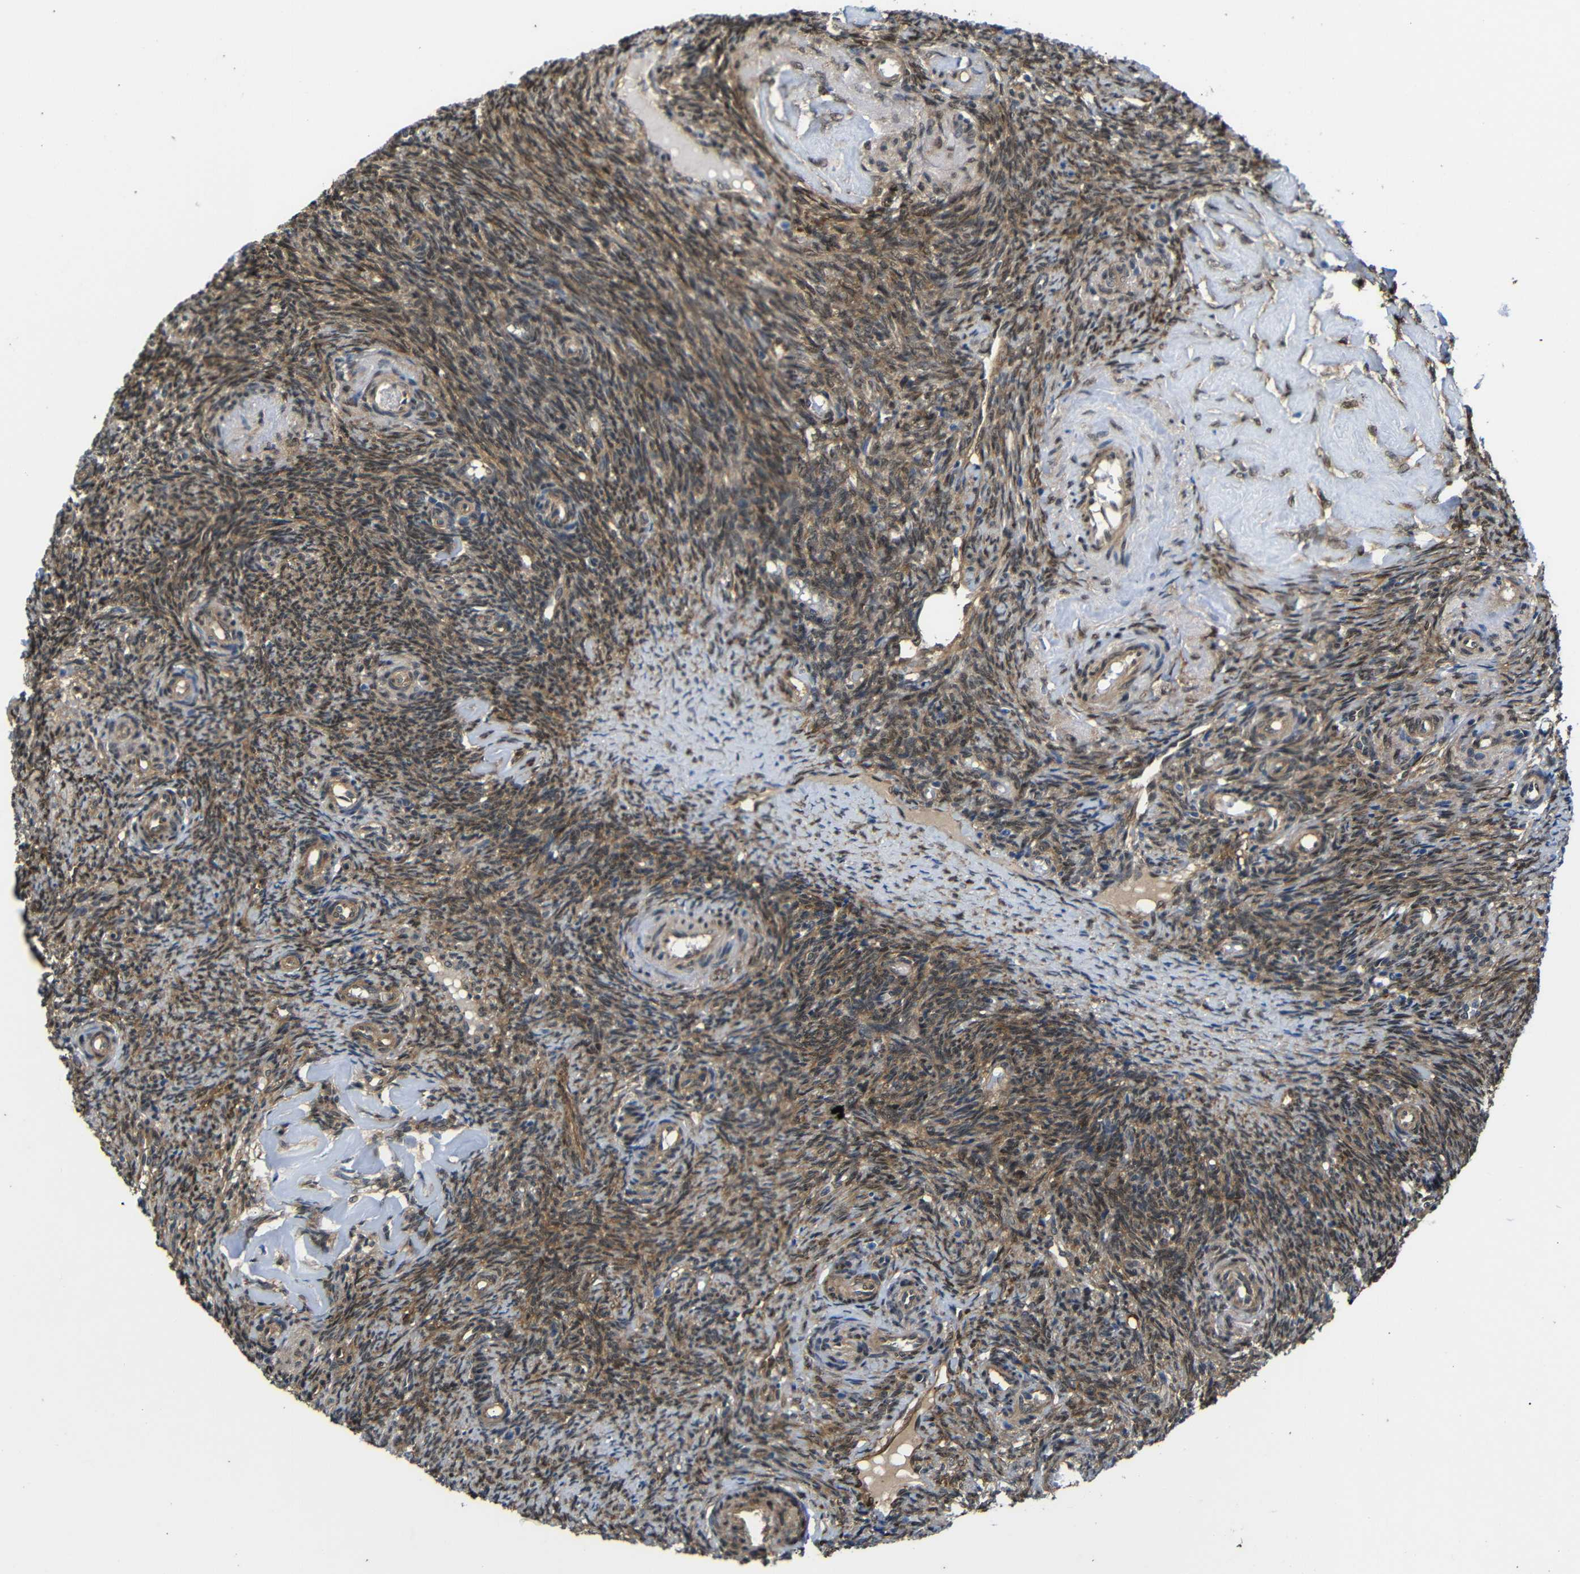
{"staining": {"intensity": "moderate", "quantity": ">75%", "location": "cytoplasmic/membranous"}, "tissue": "ovary", "cell_type": "Follicle cells", "image_type": "normal", "snomed": [{"axis": "morphology", "description": "Normal tissue, NOS"}, {"axis": "topography", "description": "Ovary"}], "caption": "High-magnification brightfield microscopy of normal ovary stained with DAB (brown) and counterstained with hematoxylin (blue). follicle cells exhibit moderate cytoplasmic/membranous expression is seen in about>75% of cells. The staining is performed using DAB brown chromogen to label protein expression. The nuclei are counter-stained blue using hematoxylin.", "gene": "YAP1", "patient": {"sex": "female", "age": 41}}